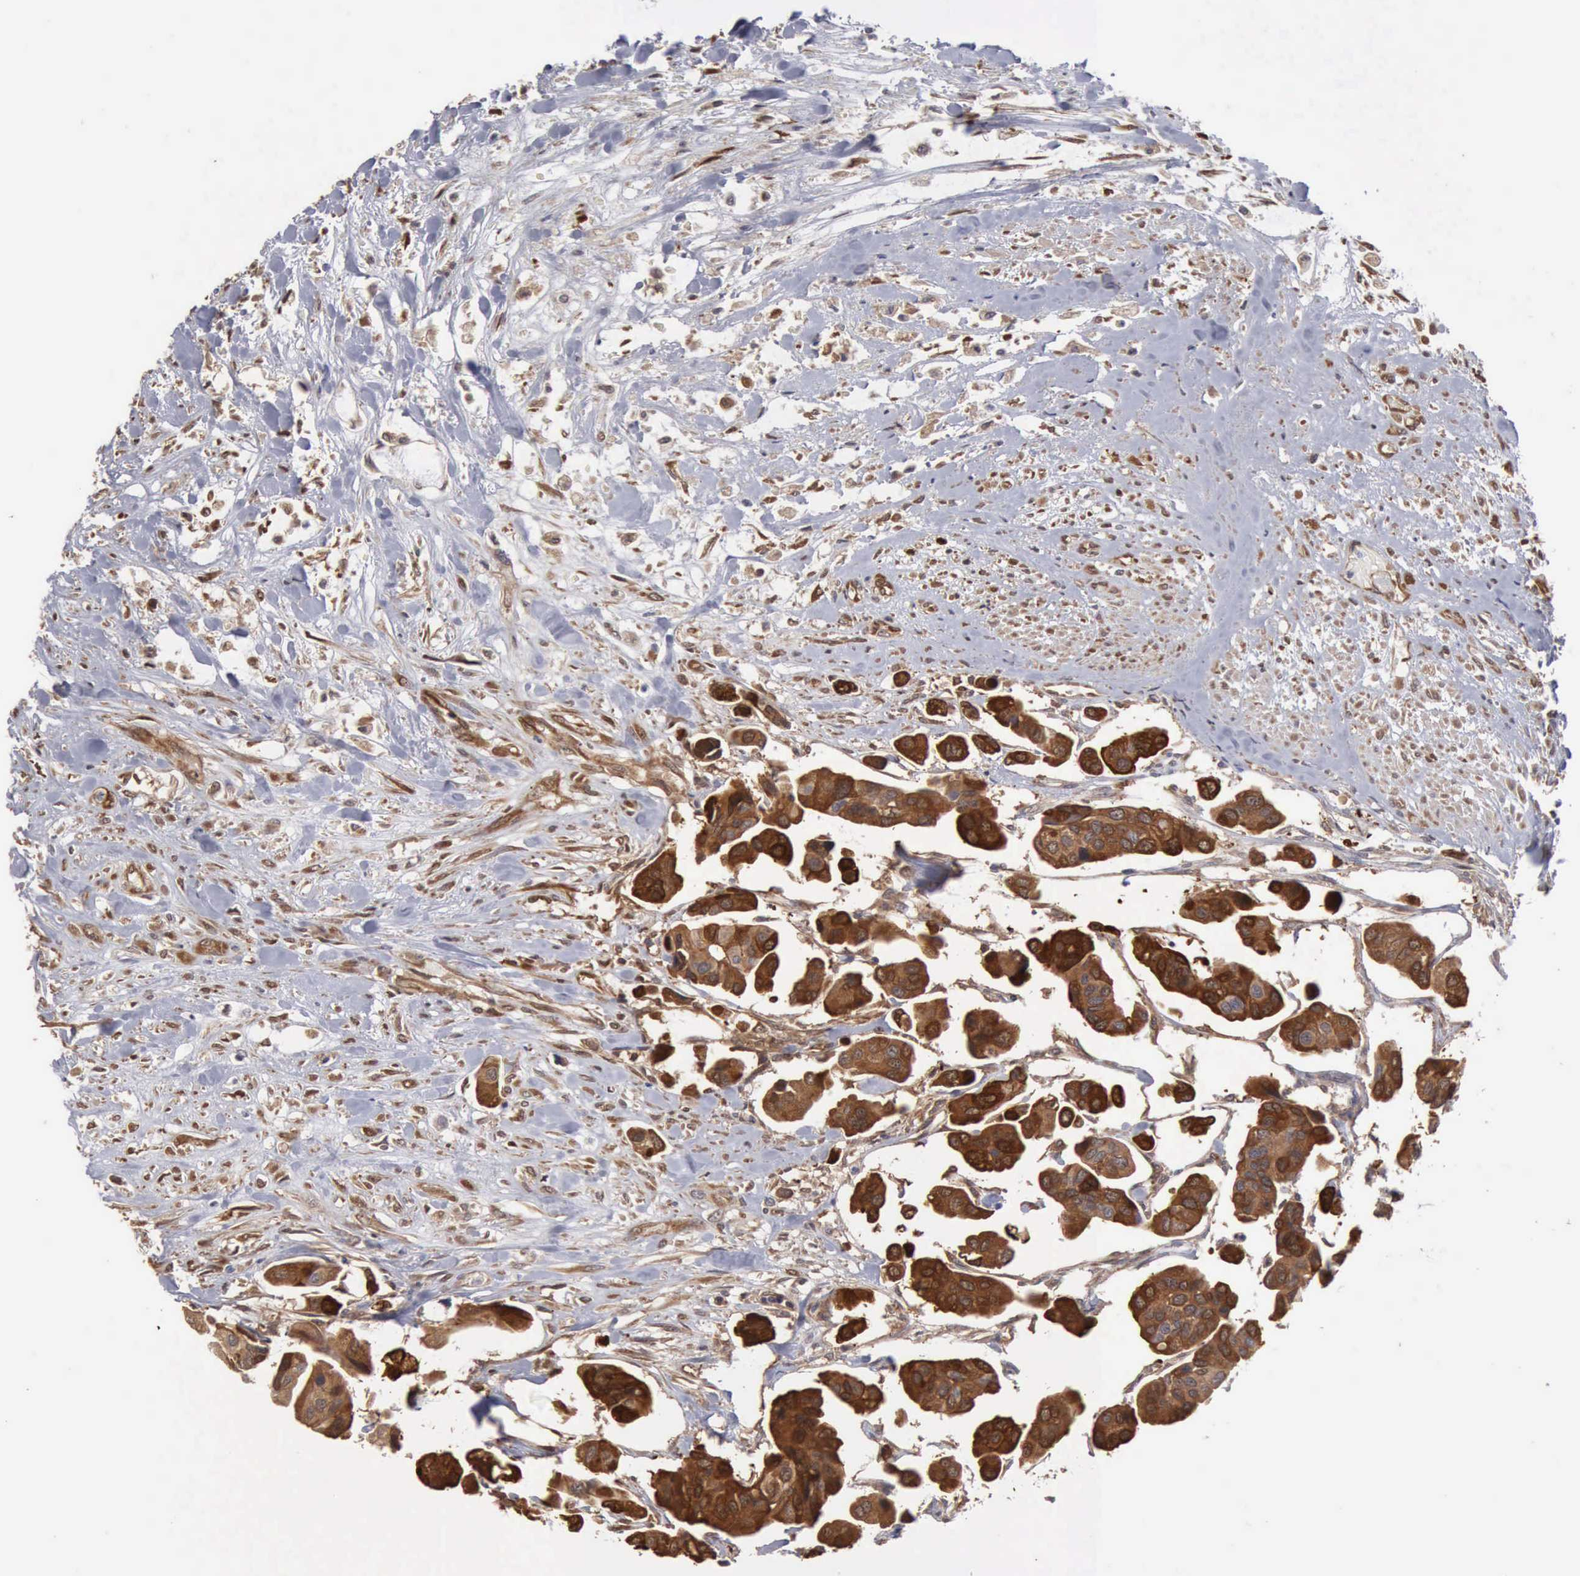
{"staining": {"intensity": "strong", "quantity": ">75%", "location": "cytoplasmic/membranous"}, "tissue": "urothelial cancer", "cell_type": "Tumor cells", "image_type": "cancer", "snomed": [{"axis": "morphology", "description": "Adenocarcinoma, NOS"}, {"axis": "topography", "description": "Urinary bladder"}], "caption": "Protein expression analysis of human urothelial cancer reveals strong cytoplasmic/membranous staining in about >75% of tumor cells. The staining was performed using DAB, with brown indicating positive protein expression. Nuclei are stained blue with hematoxylin.", "gene": "APOL2", "patient": {"sex": "male", "age": 61}}